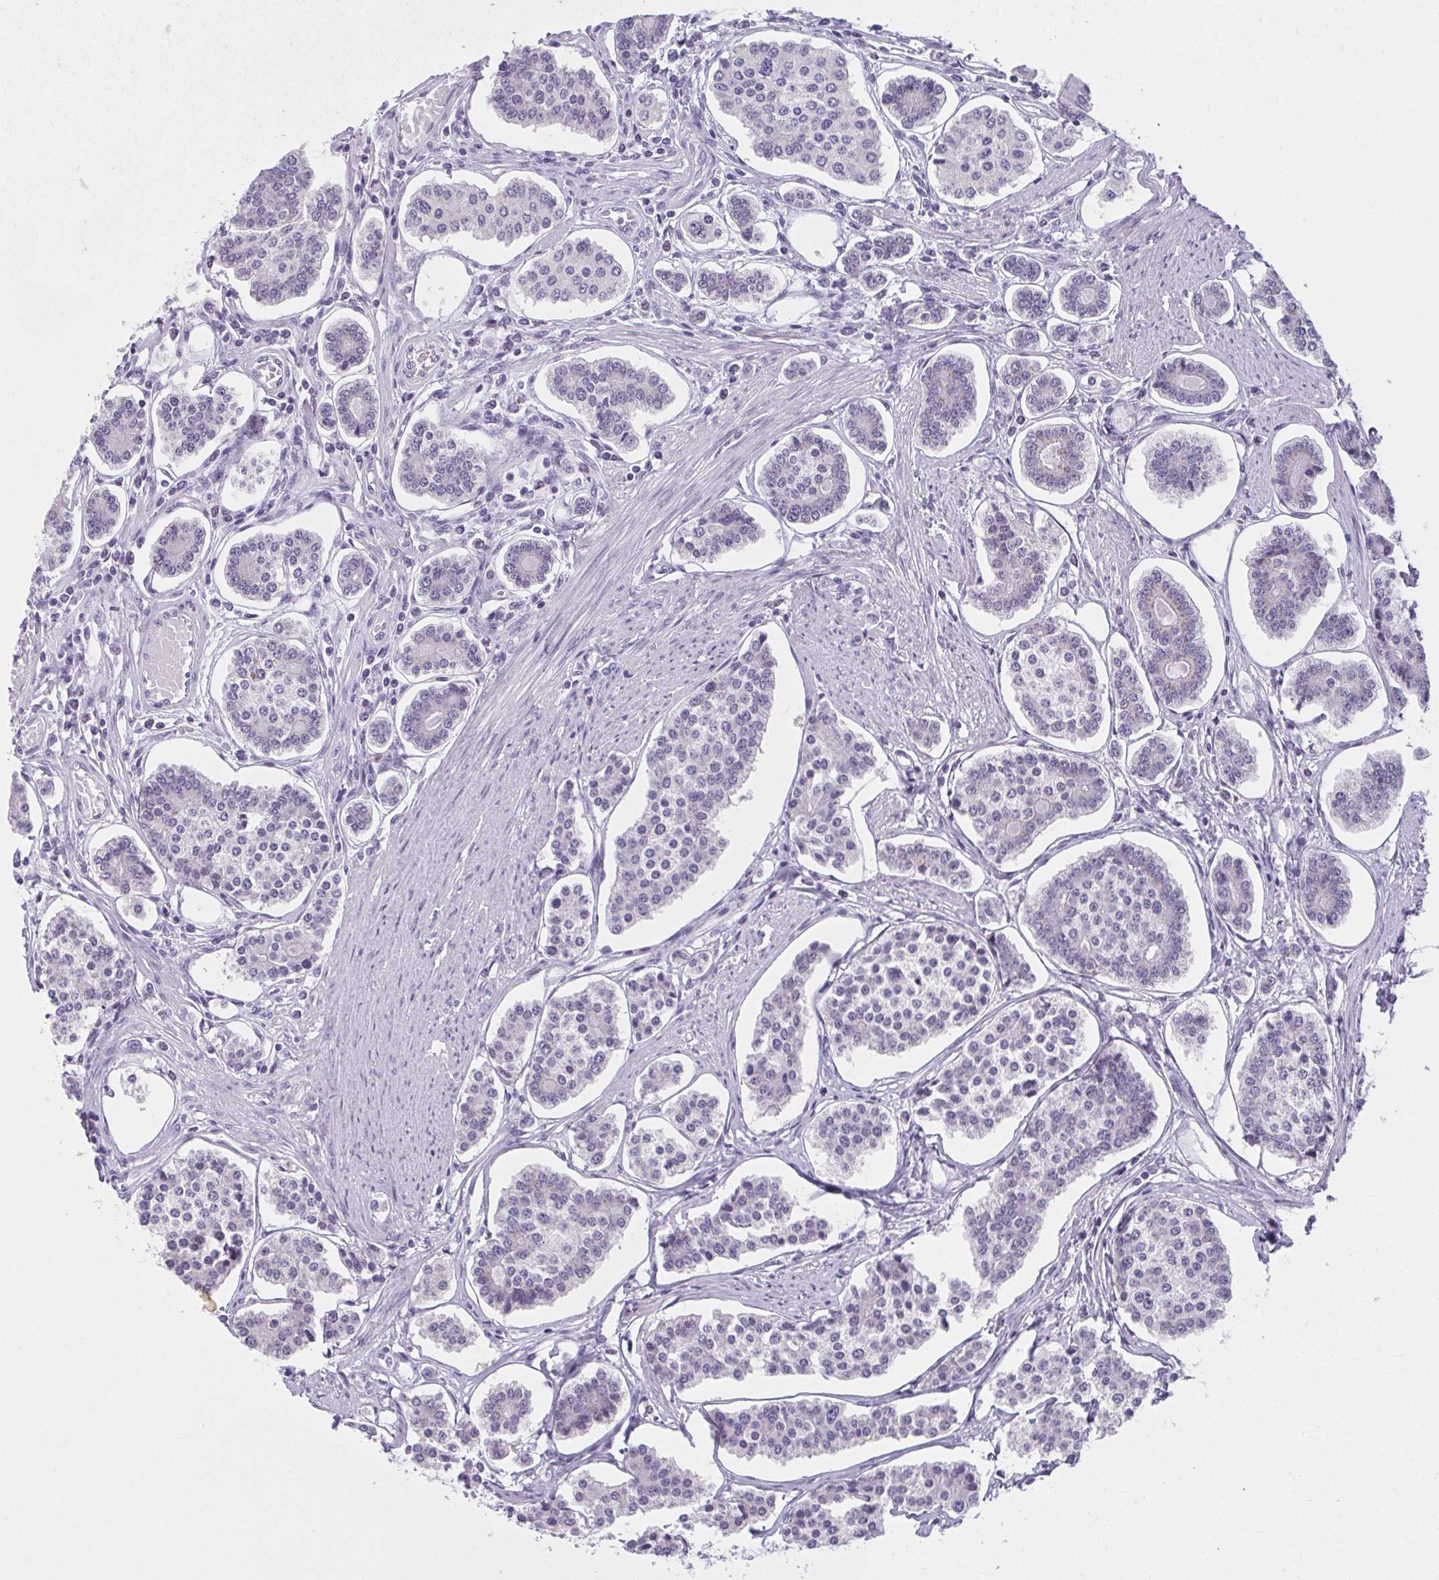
{"staining": {"intensity": "negative", "quantity": "none", "location": "none"}, "tissue": "carcinoid", "cell_type": "Tumor cells", "image_type": "cancer", "snomed": [{"axis": "morphology", "description": "Carcinoid, malignant, NOS"}, {"axis": "topography", "description": "Small intestine"}], "caption": "Immunohistochemical staining of malignant carcinoid exhibits no significant staining in tumor cells.", "gene": "MOBP", "patient": {"sex": "female", "age": 65}}